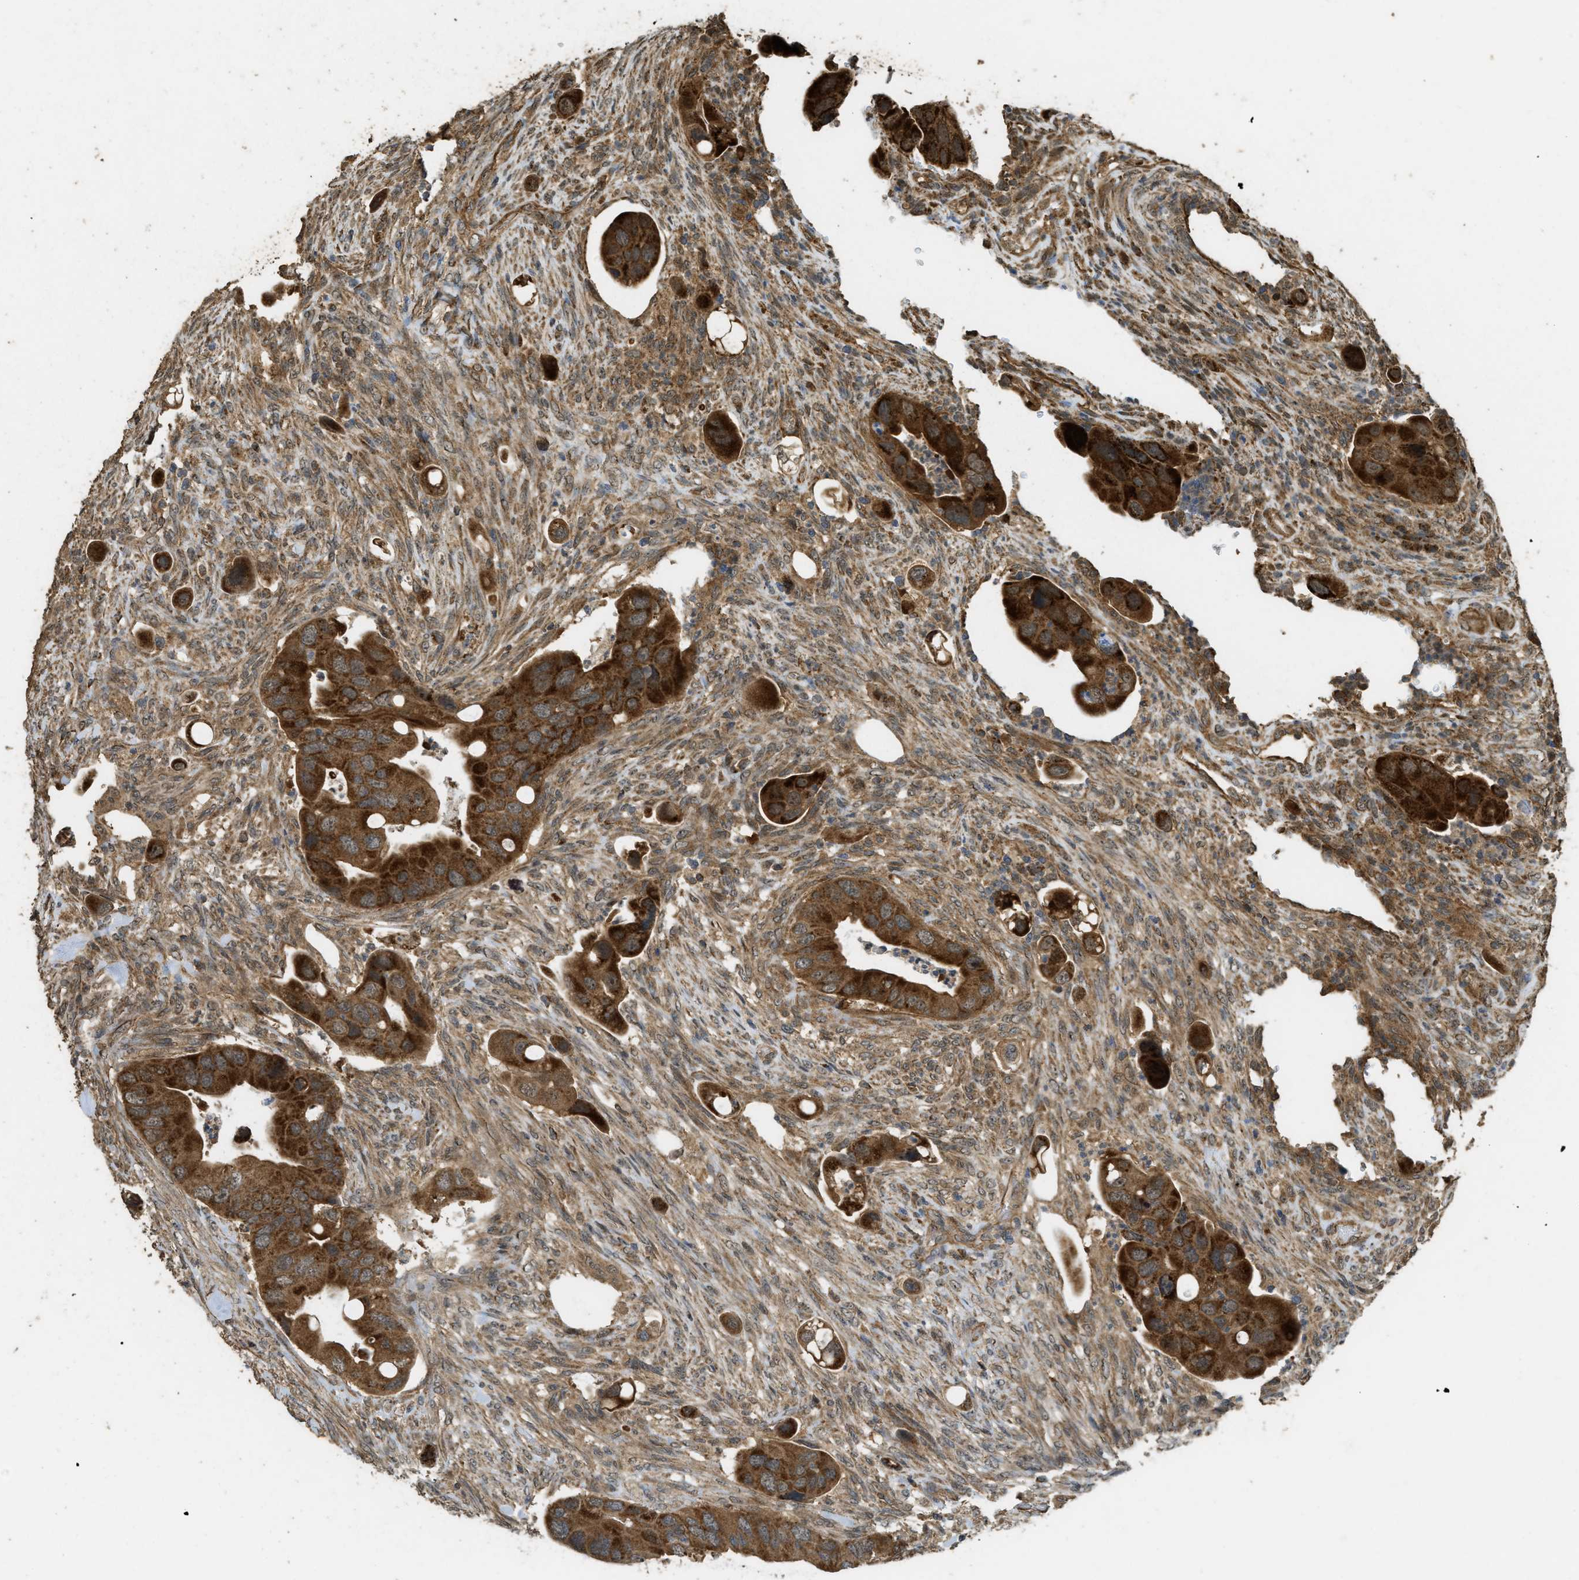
{"staining": {"intensity": "strong", "quantity": ">75%", "location": "cytoplasmic/membranous"}, "tissue": "colorectal cancer", "cell_type": "Tumor cells", "image_type": "cancer", "snomed": [{"axis": "morphology", "description": "Adenocarcinoma, NOS"}, {"axis": "topography", "description": "Rectum"}], "caption": "DAB (3,3'-diaminobenzidine) immunohistochemical staining of colorectal adenocarcinoma reveals strong cytoplasmic/membranous protein staining in about >75% of tumor cells.", "gene": "CTPS1", "patient": {"sex": "female", "age": 57}}